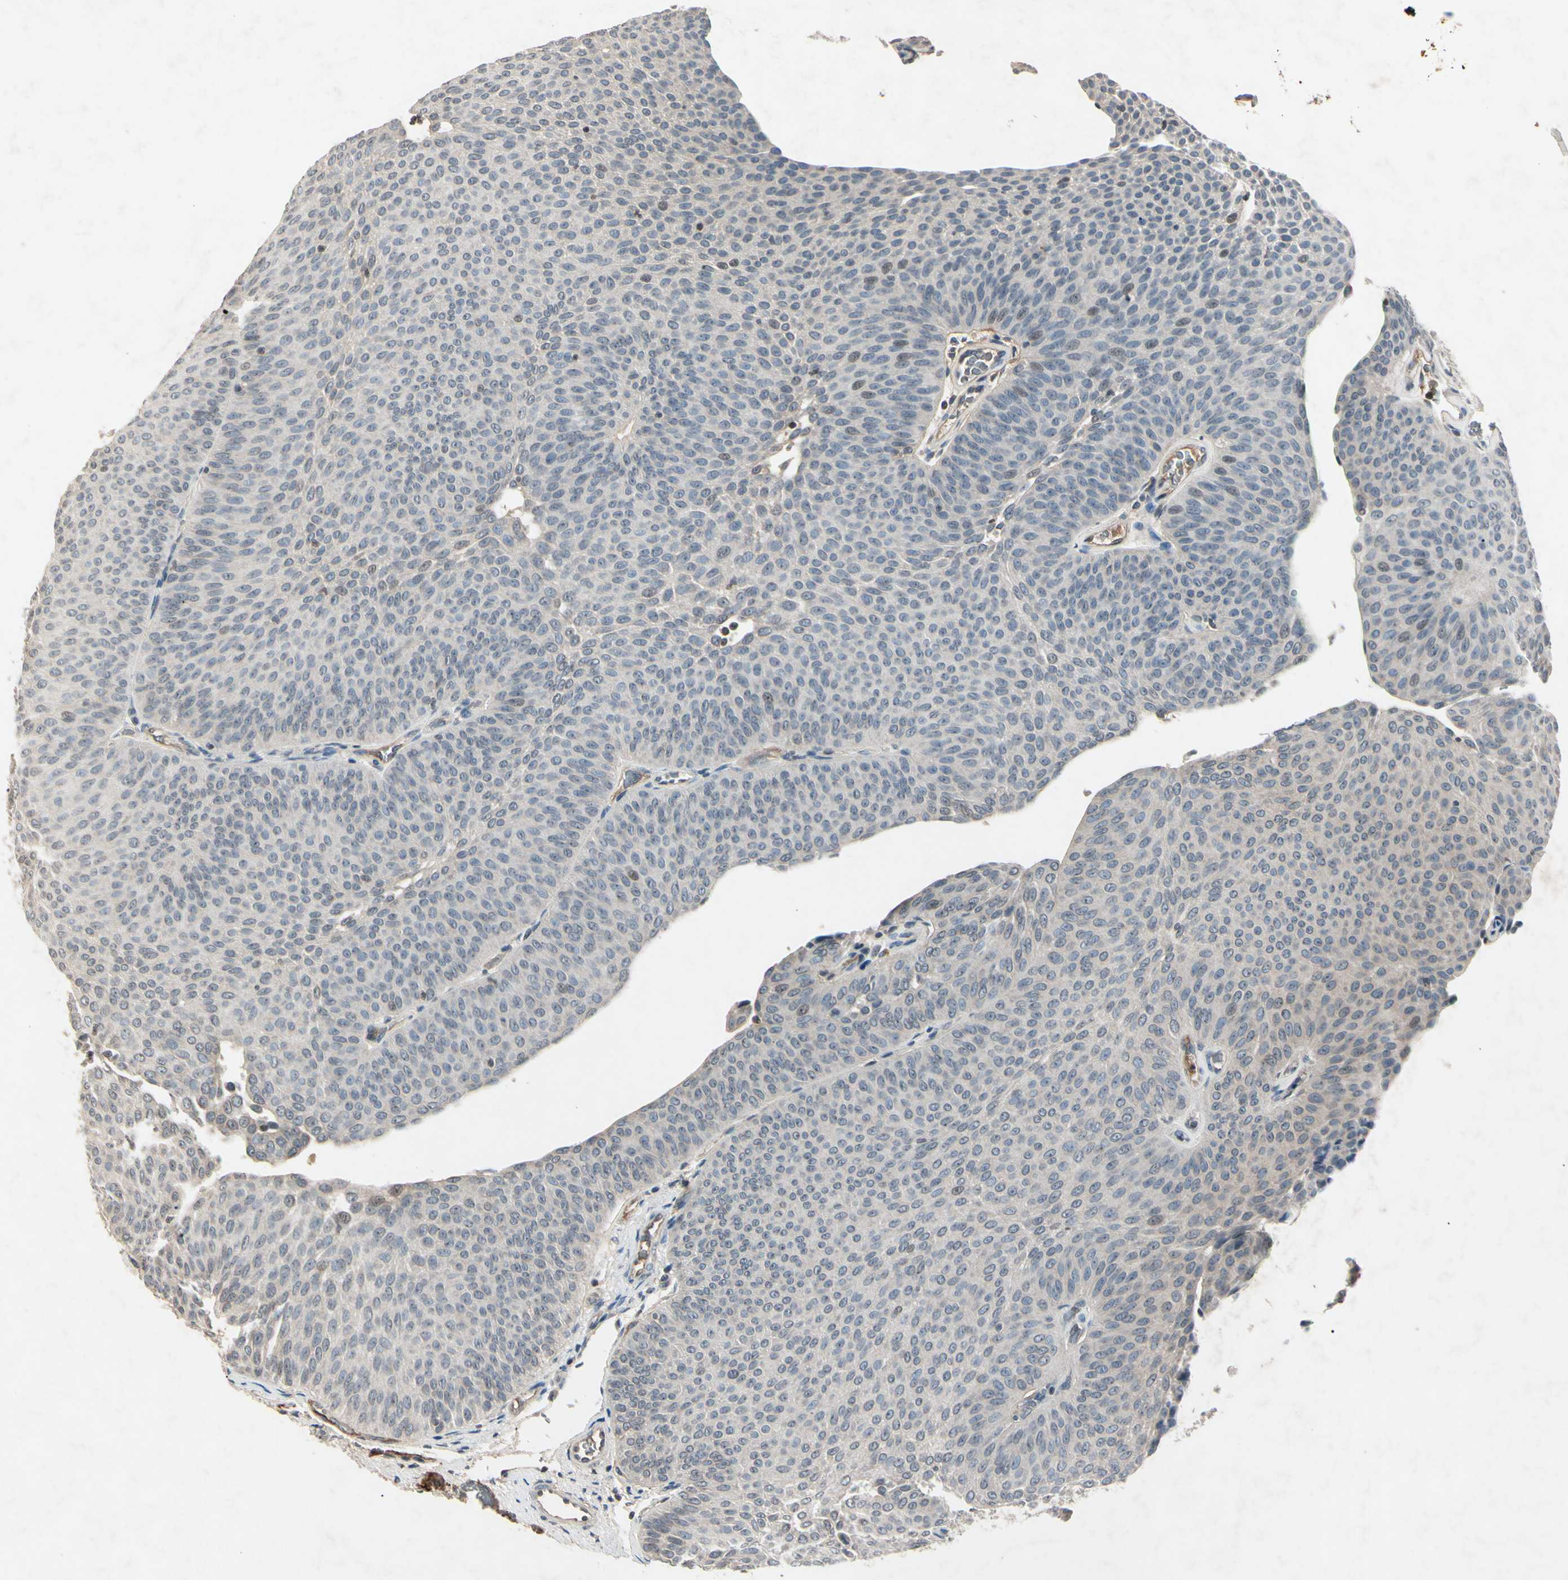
{"staining": {"intensity": "negative", "quantity": "none", "location": "none"}, "tissue": "urothelial cancer", "cell_type": "Tumor cells", "image_type": "cancer", "snomed": [{"axis": "morphology", "description": "Urothelial carcinoma, Low grade"}, {"axis": "topography", "description": "Urinary bladder"}], "caption": "Low-grade urothelial carcinoma was stained to show a protein in brown. There is no significant expression in tumor cells.", "gene": "AEBP1", "patient": {"sex": "female", "age": 60}}